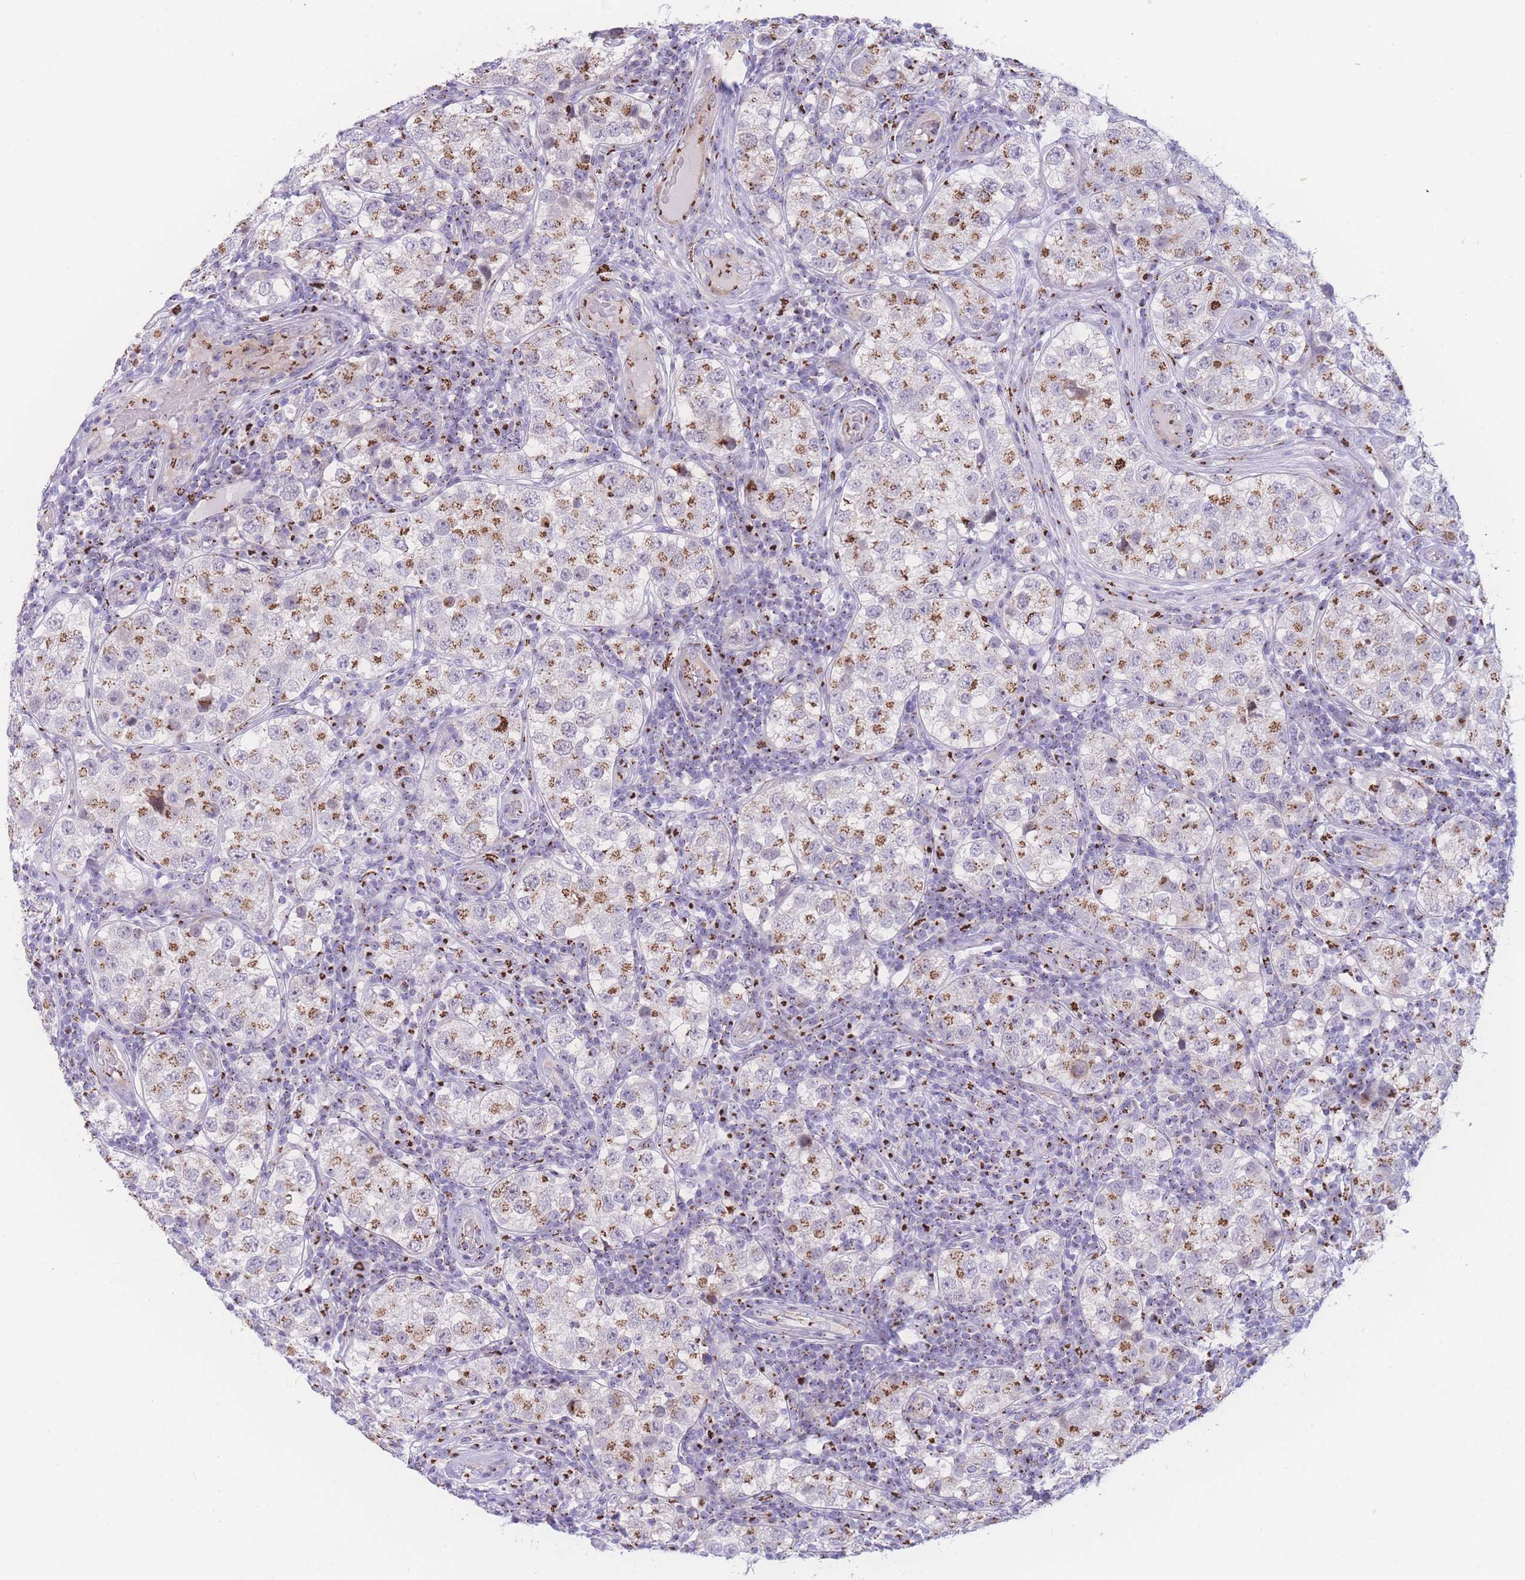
{"staining": {"intensity": "moderate", "quantity": "25%-75%", "location": "cytoplasmic/membranous"}, "tissue": "testis cancer", "cell_type": "Tumor cells", "image_type": "cancer", "snomed": [{"axis": "morphology", "description": "Seminoma, NOS"}, {"axis": "topography", "description": "Testis"}], "caption": "Immunohistochemical staining of human seminoma (testis) shows moderate cytoplasmic/membranous protein positivity in about 25%-75% of tumor cells.", "gene": "GOLM2", "patient": {"sex": "male", "age": 34}}